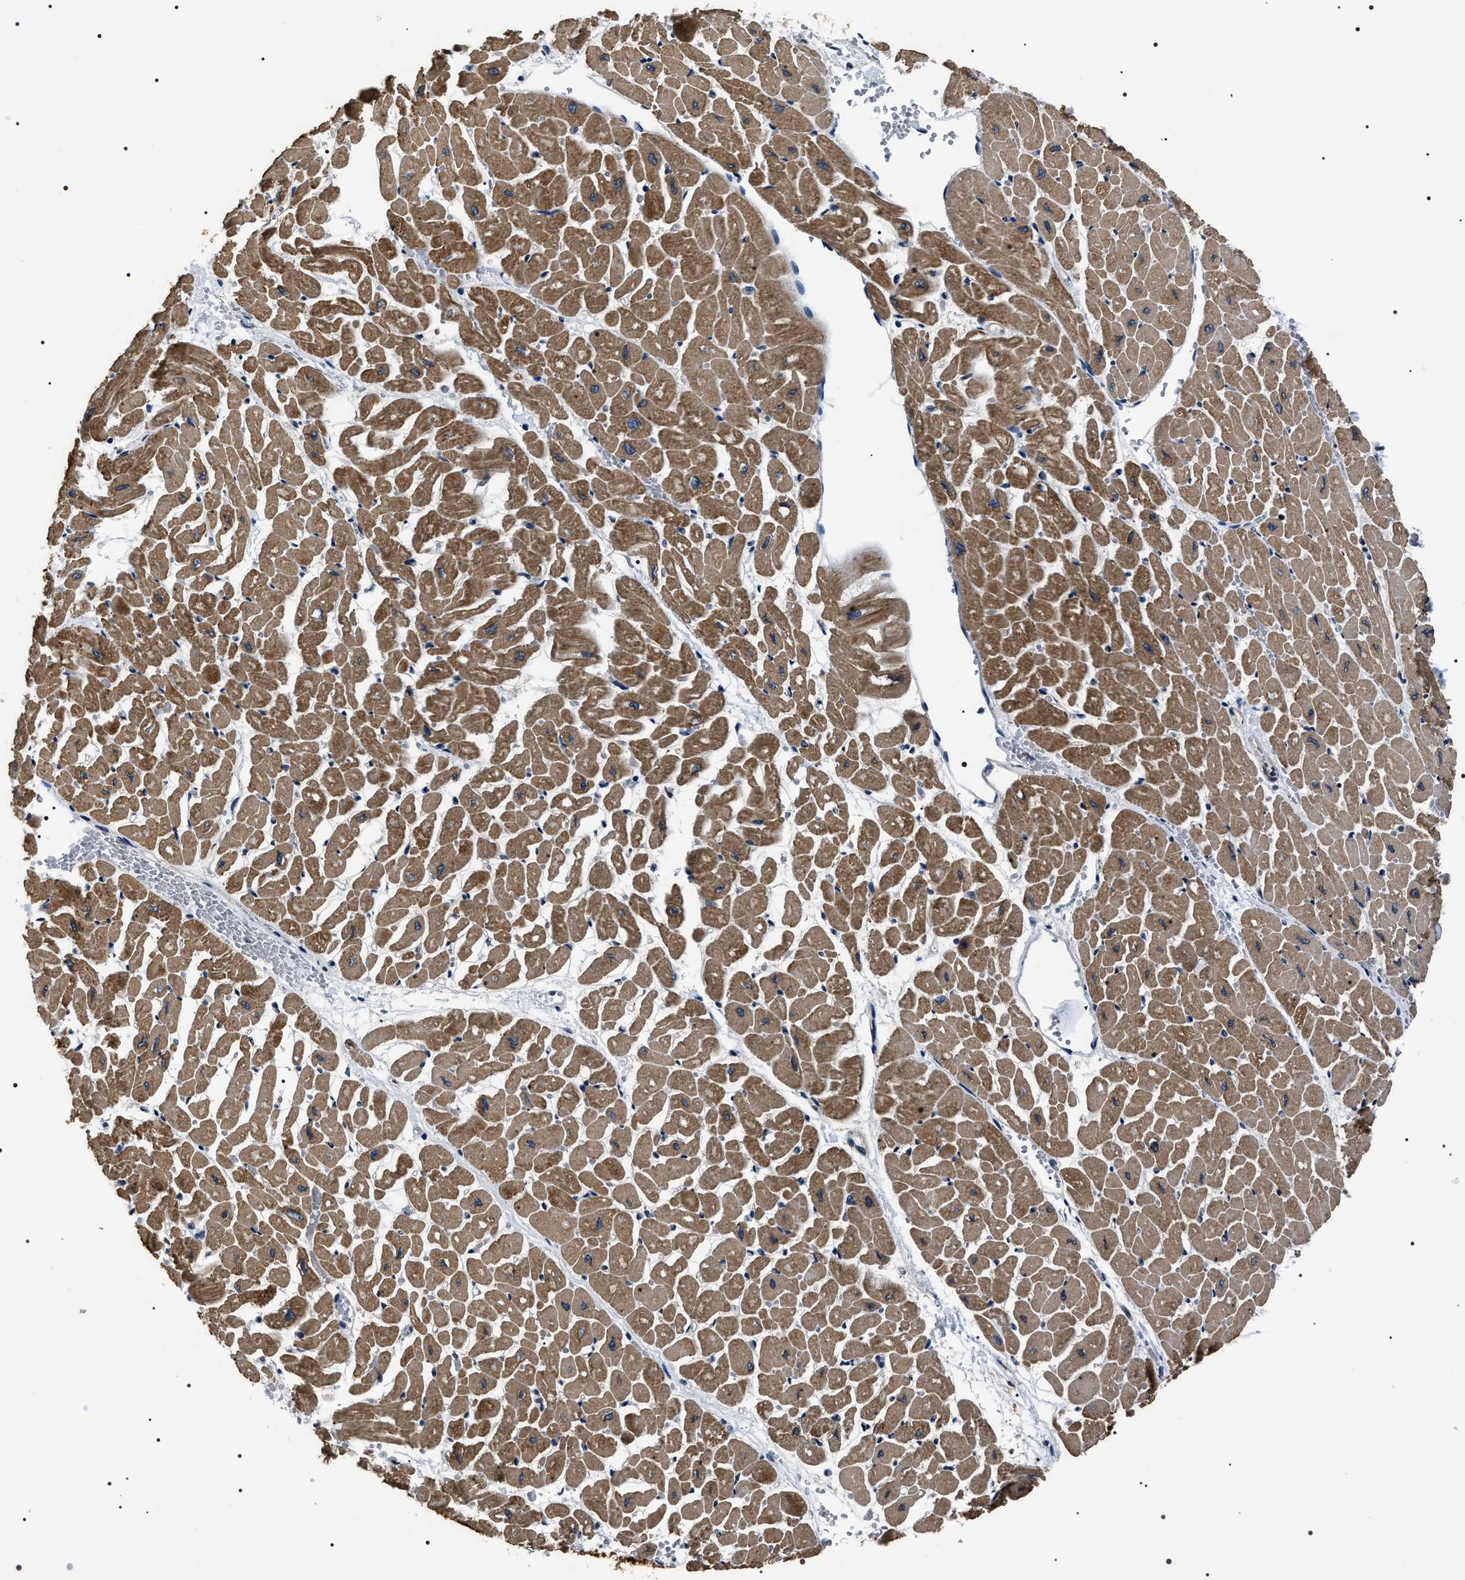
{"staining": {"intensity": "moderate", "quantity": ">75%", "location": "cytoplasmic/membranous"}, "tissue": "heart muscle", "cell_type": "Cardiomyocytes", "image_type": "normal", "snomed": [{"axis": "morphology", "description": "Normal tissue, NOS"}, {"axis": "topography", "description": "Heart"}], "caption": "This histopathology image demonstrates IHC staining of normal heart muscle, with medium moderate cytoplasmic/membranous staining in approximately >75% of cardiomyocytes.", "gene": "SIPA1", "patient": {"sex": "male", "age": 45}}